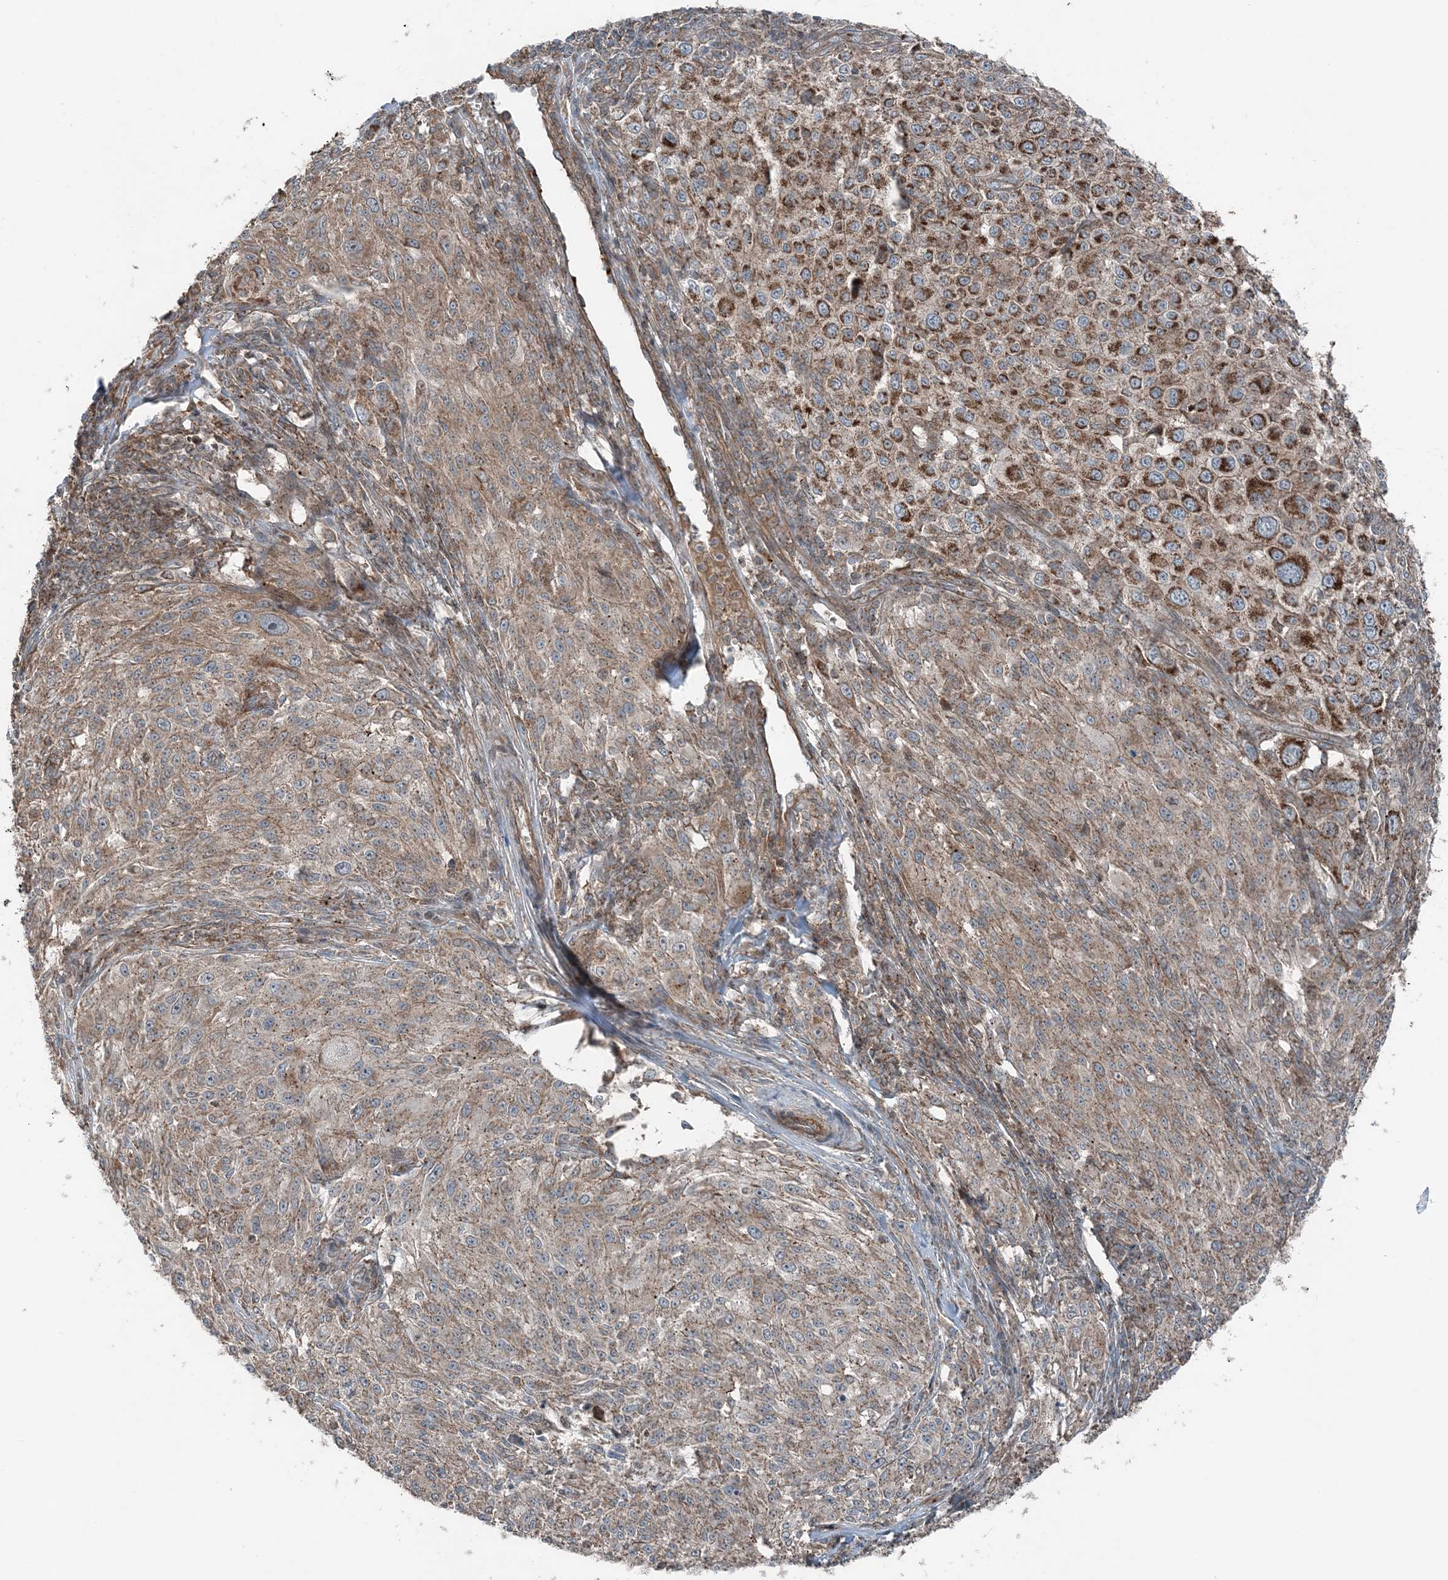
{"staining": {"intensity": "moderate", "quantity": ">75%", "location": "cytoplasmic/membranous"}, "tissue": "melanoma", "cell_type": "Tumor cells", "image_type": "cancer", "snomed": [{"axis": "morphology", "description": "Malignant melanoma, NOS"}, {"axis": "topography", "description": "Skin of trunk"}], "caption": "Melanoma tissue exhibits moderate cytoplasmic/membranous positivity in about >75% of tumor cells", "gene": "KY", "patient": {"sex": "male", "age": 71}}